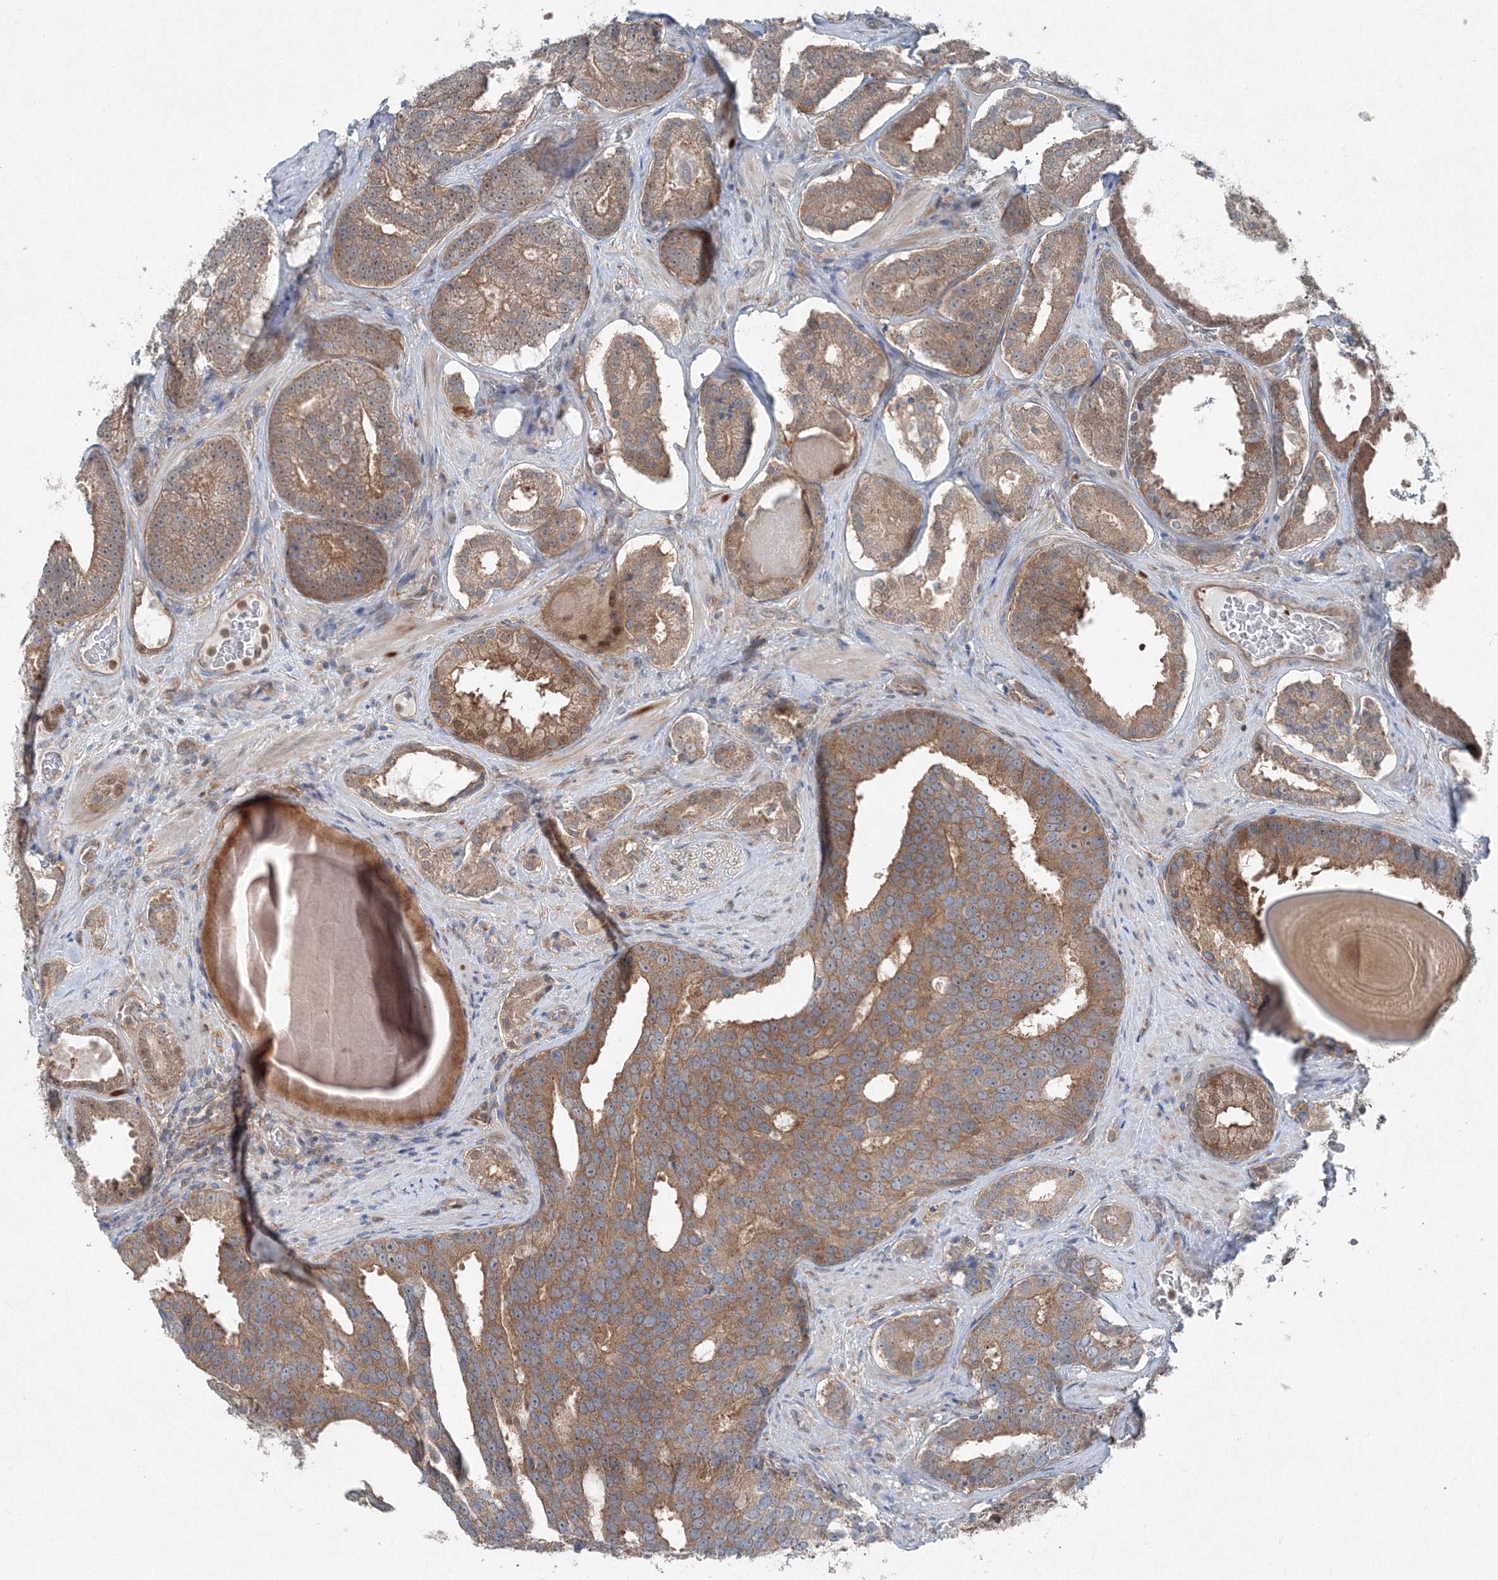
{"staining": {"intensity": "moderate", "quantity": ">75%", "location": "cytoplasmic/membranous"}, "tissue": "prostate cancer", "cell_type": "Tumor cells", "image_type": "cancer", "snomed": [{"axis": "morphology", "description": "Adenocarcinoma, High grade"}, {"axis": "topography", "description": "Prostate"}], "caption": "Immunohistochemistry image of high-grade adenocarcinoma (prostate) stained for a protein (brown), which reveals medium levels of moderate cytoplasmic/membranous positivity in approximately >75% of tumor cells.", "gene": "TPRKB", "patient": {"sex": "male", "age": 60}}